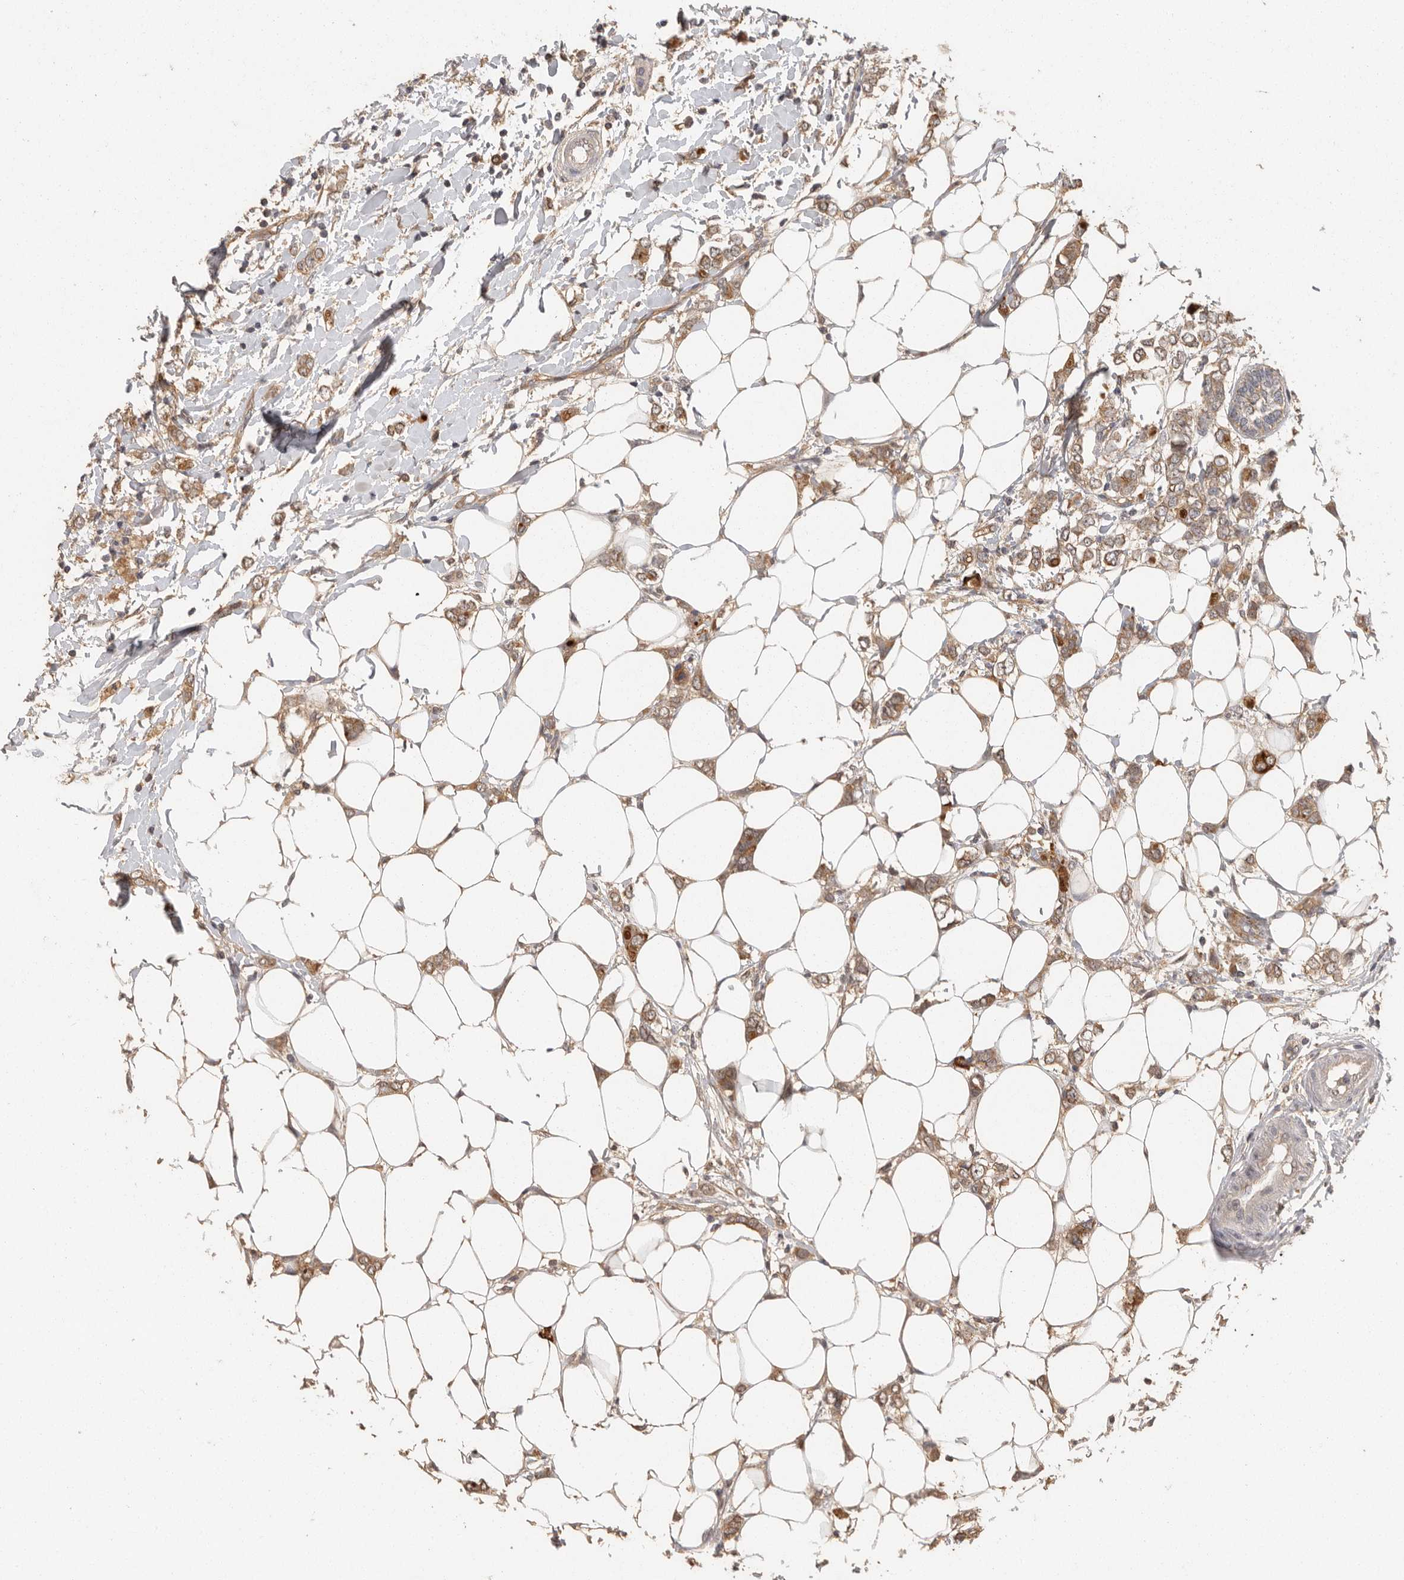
{"staining": {"intensity": "moderate", "quantity": ">75%", "location": "cytoplasmic/membranous"}, "tissue": "breast cancer", "cell_type": "Tumor cells", "image_type": "cancer", "snomed": [{"axis": "morphology", "description": "Normal tissue, NOS"}, {"axis": "morphology", "description": "Lobular carcinoma"}, {"axis": "topography", "description": "Breast"}], "caption": "Moderate cytoplasmic/membranous staining for a protein is identified in approximately >75% of tumor cells of breast lobular carcinoma using immunohistochemistry.", "gene": "BAIAP2", "patient": {"sex": "female", "age": 47}}